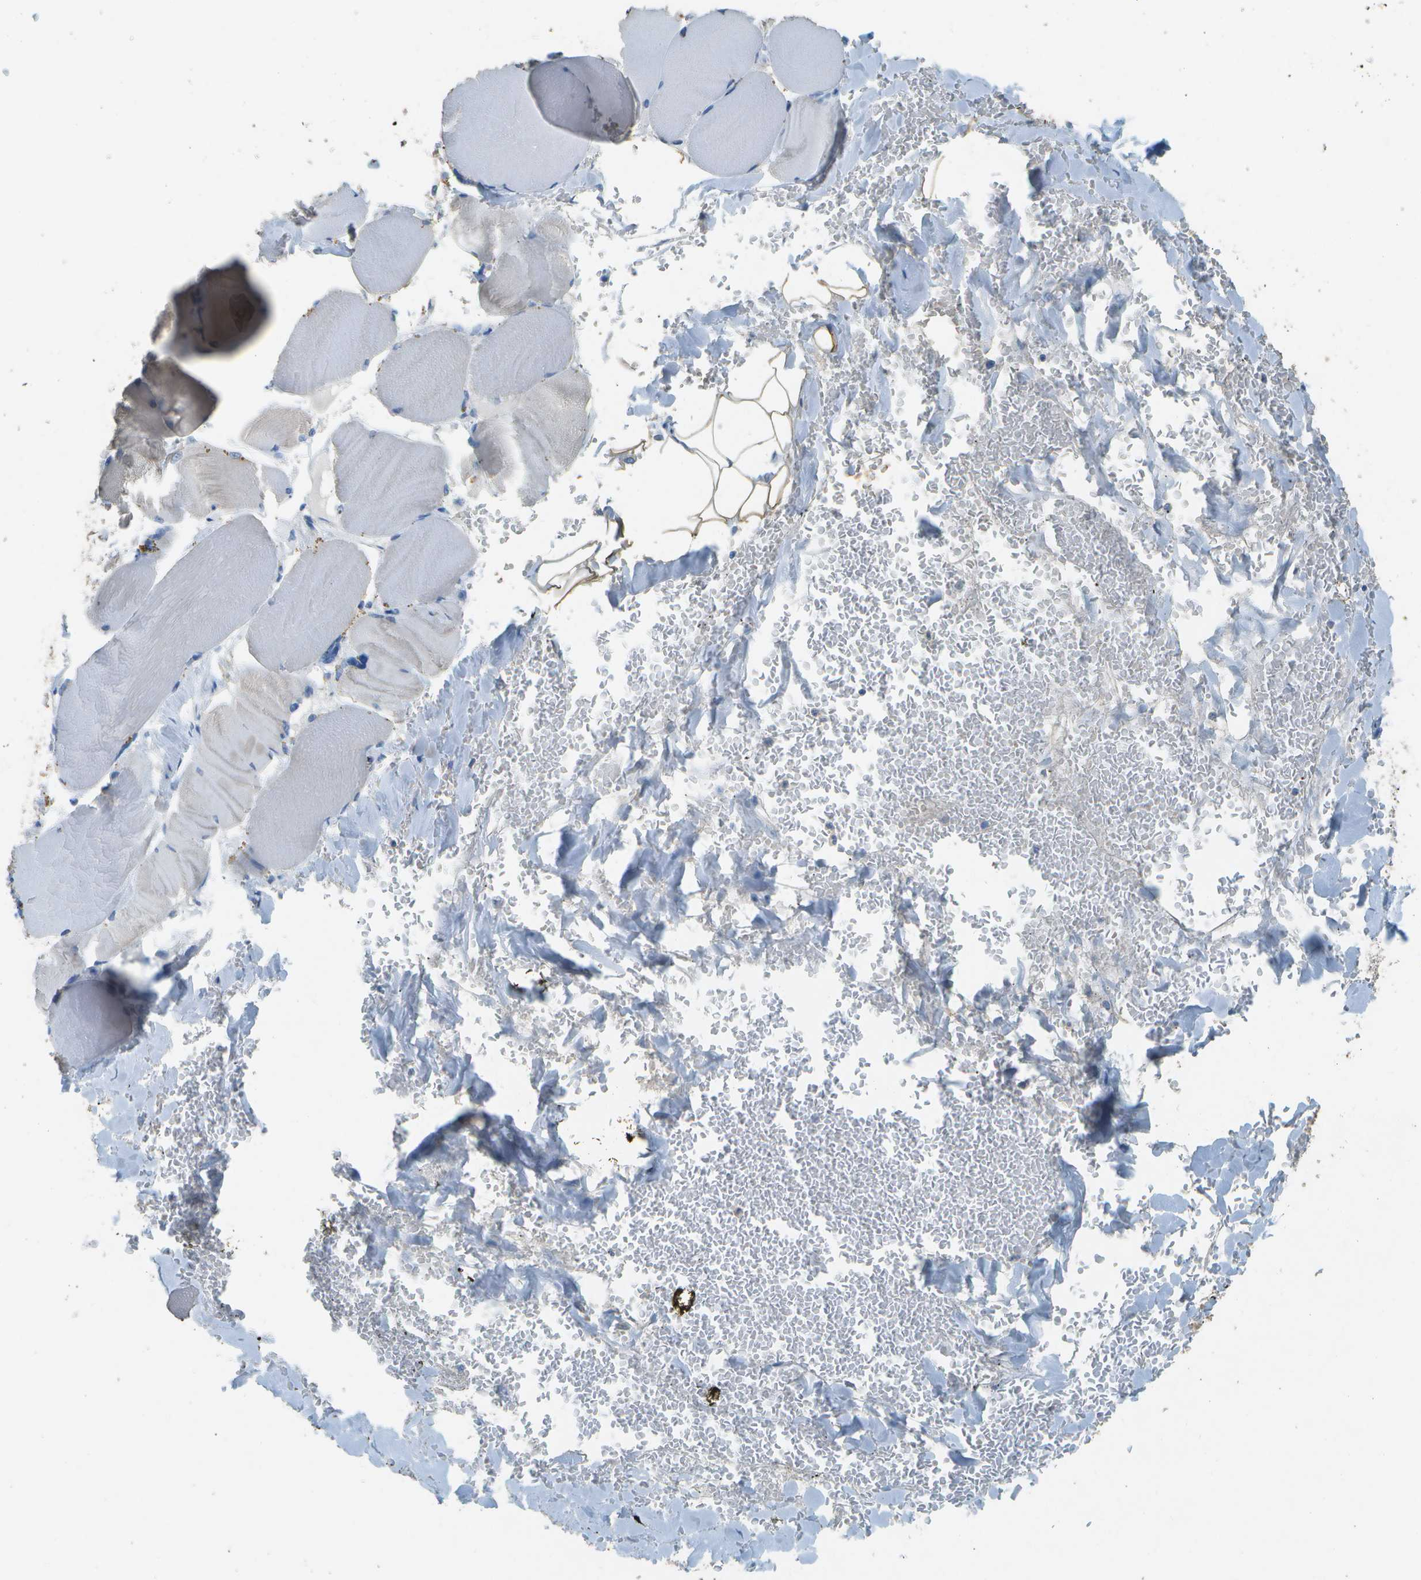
{"staining": {"intensity": "weak", "quantity": "<25%", "location": "cytoplasmic/membranous"}, "tissue": "skeletal muscle", "cell_type": "Myocytes", "image_type": "normal", "snomed": [{"axis": "morphology", "description": "Normal tissue, NOS"}, {"axis": "topography", "description": "Skin"}, {"axis": "topography", "description": "Skeletal muscle"}], "caption": "High magnification brightfield microscopy of unremarkable skeletal muscle stained with DAB (brown) and counterstained with hematoxylin (blue): myocytes show no significant positivity. (Stains: DAB (3,3'-diaminobenzidine) IHC with hematoxylin counter stain, Microscopy: brightfield microscopy at high magnification).", "gene": "LGI2", "patient": {"sex": "male", "age": 83}}